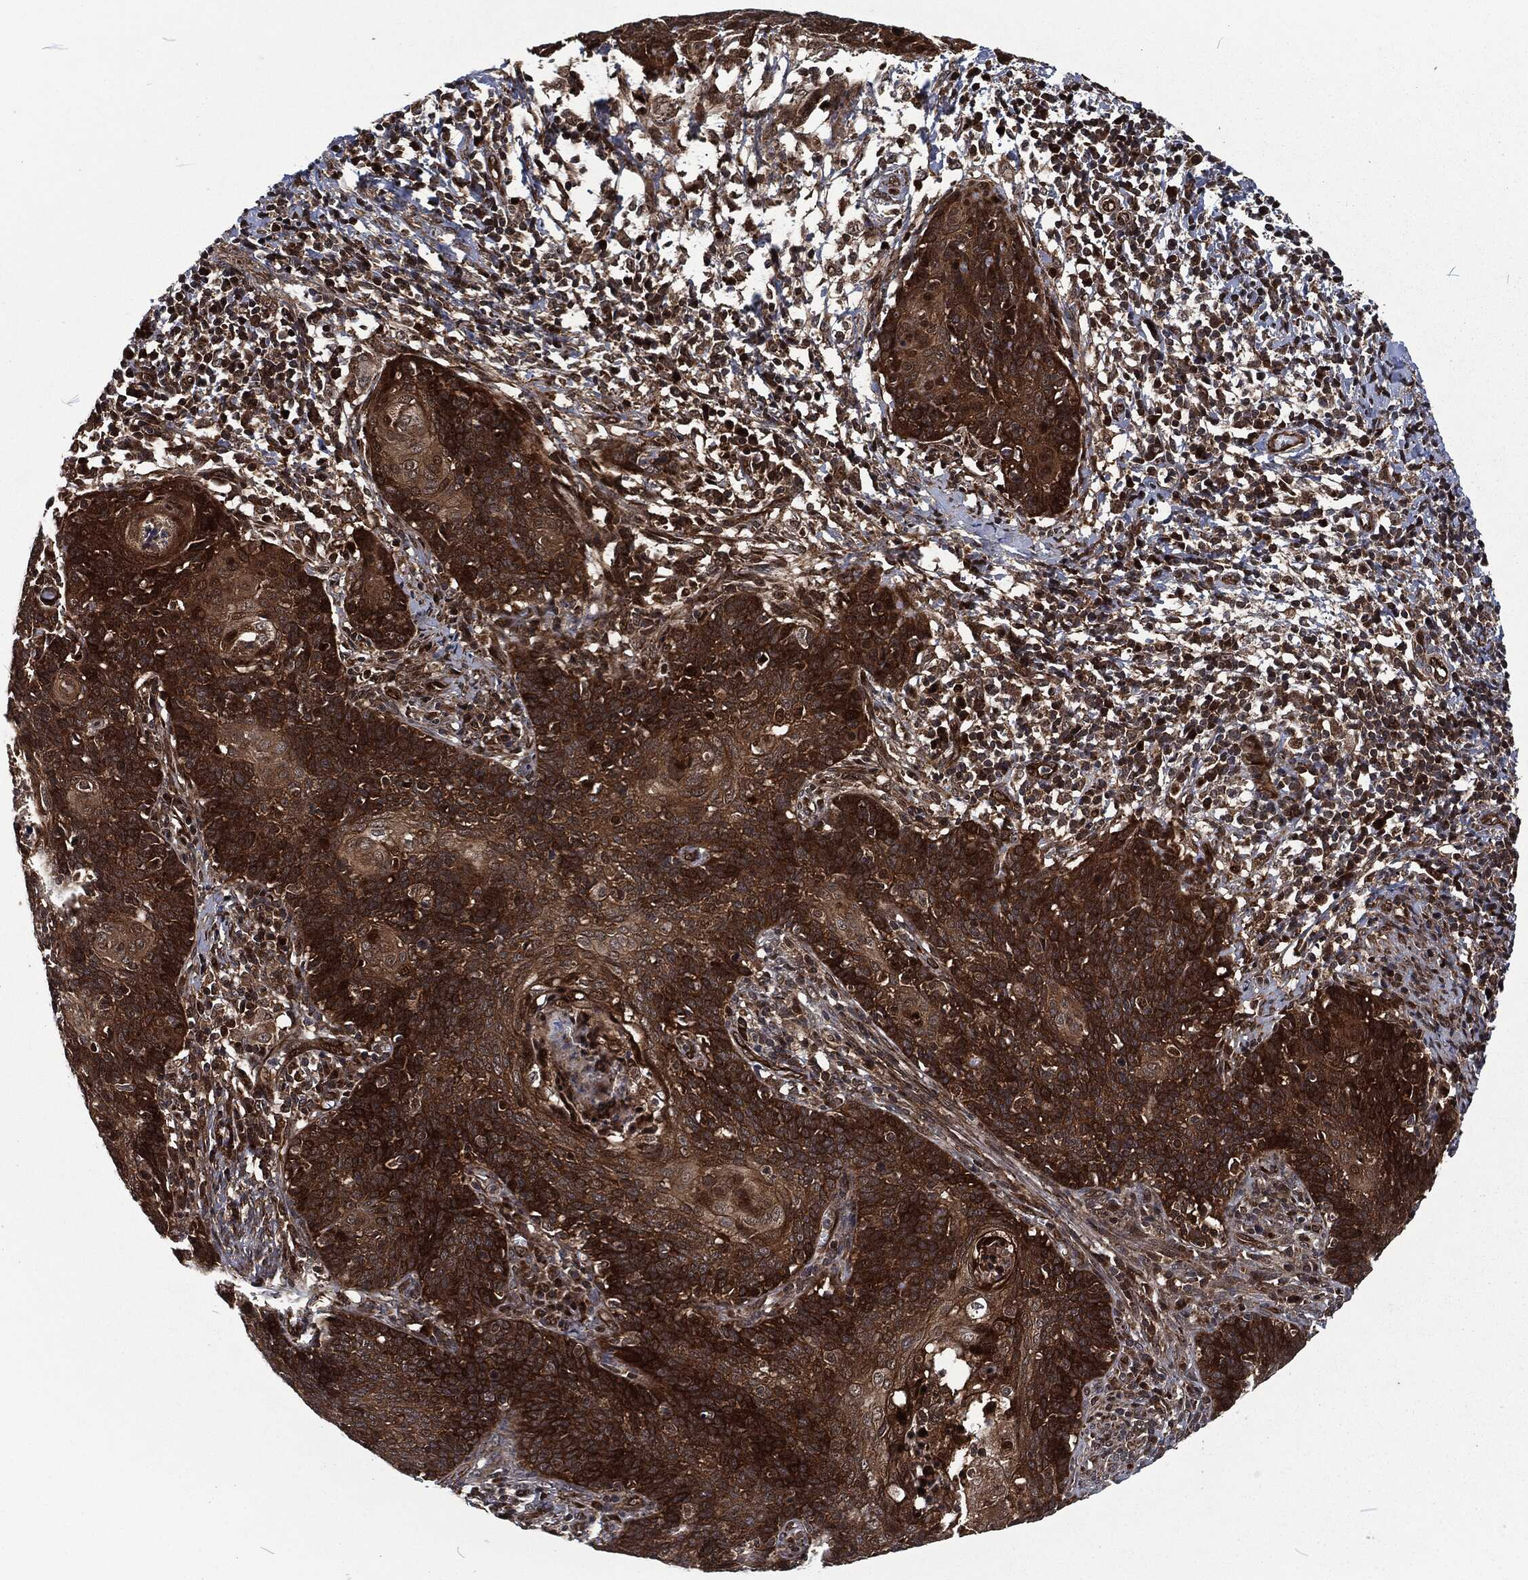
{"staining": {"intensity": "moderate", "quantity": "25%-75%", "location": "cytoplasmic/membranous"}, "tissue": "cervical cancer", "cell_type": "Tumor cells", "image_type": "cancer", "snomed": [{"axis": "morphology", "description": "Squamous cell carcinoma, NOS"}, {"axis": "topography", "description": "Cervix"}], "caption": "This is an image of immunohistochemistry staining of squamous cell carcinoma (cervical), which shows moderate staining in the cytoplasmic/membranous of tumor cells.", "gene": "CMPK2", "patient": {"sex": "female", "age": 39}}